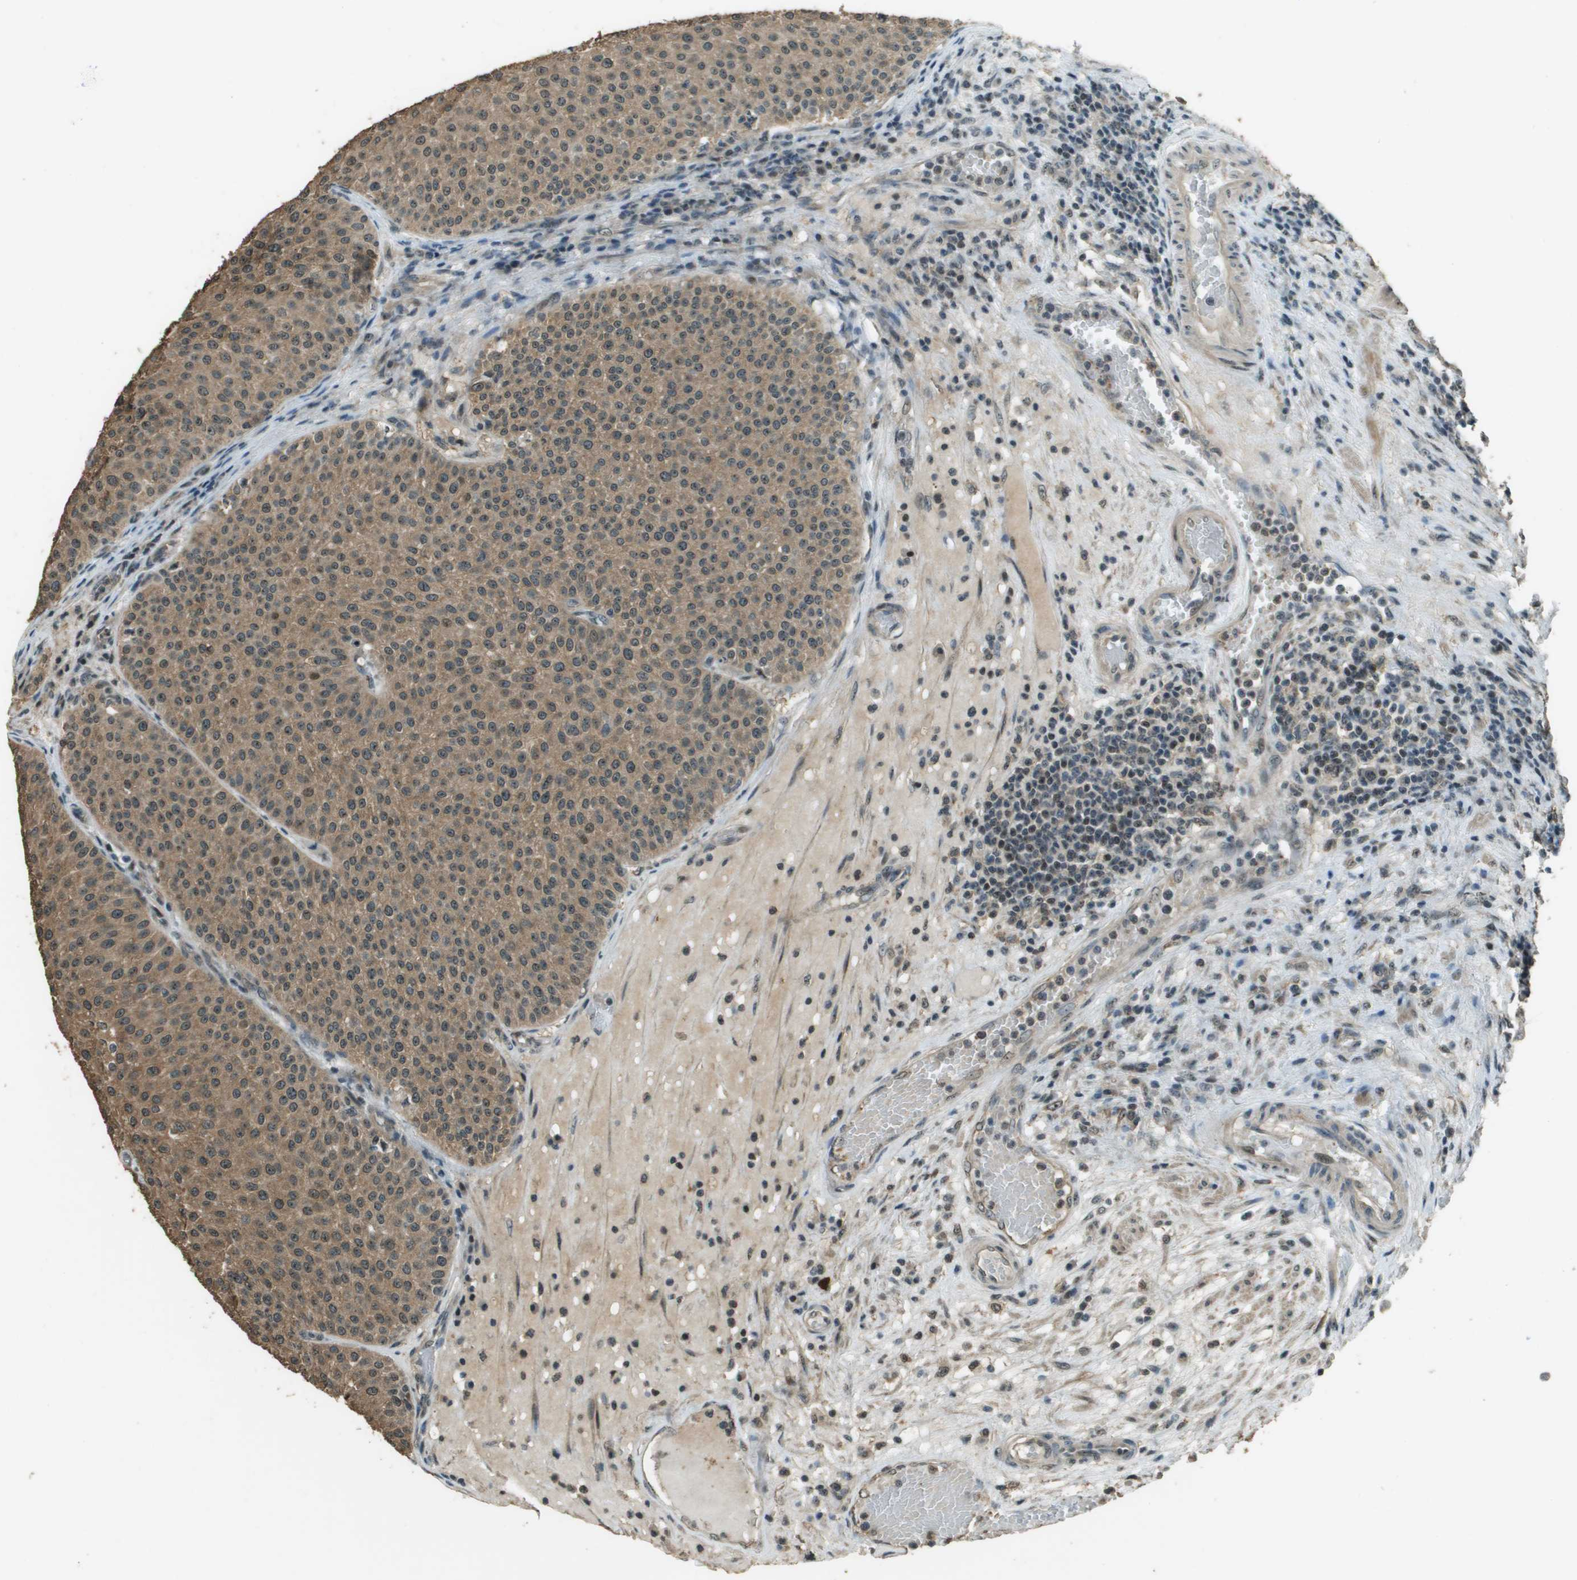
{"staining": {"intensity": "moderate", "quantity": ">75%", "location": "cytoplasmic/membranous"}, "tissue": "urothelial cancer", "cell_type": "Tumor cells", "image_type": "cancer", "snomed": [{"axis": "morphology", "description": "Urothelial carcinoma, Low grade"}, {"axis": "topography", "description": "Smooth muscle"}, {"axis": "topography", "description": "Urinary bladder"}], "caption": "The histopathology image demonstrates immunohistochemical staining of urothelial carcinoma (low-grade). There is moderate cytoplasmic/membranous positivity is appreciated in approximately >75% of tumor cells.", "gene": "SDC3", "patient": {"sex": "male", "age": 60}}